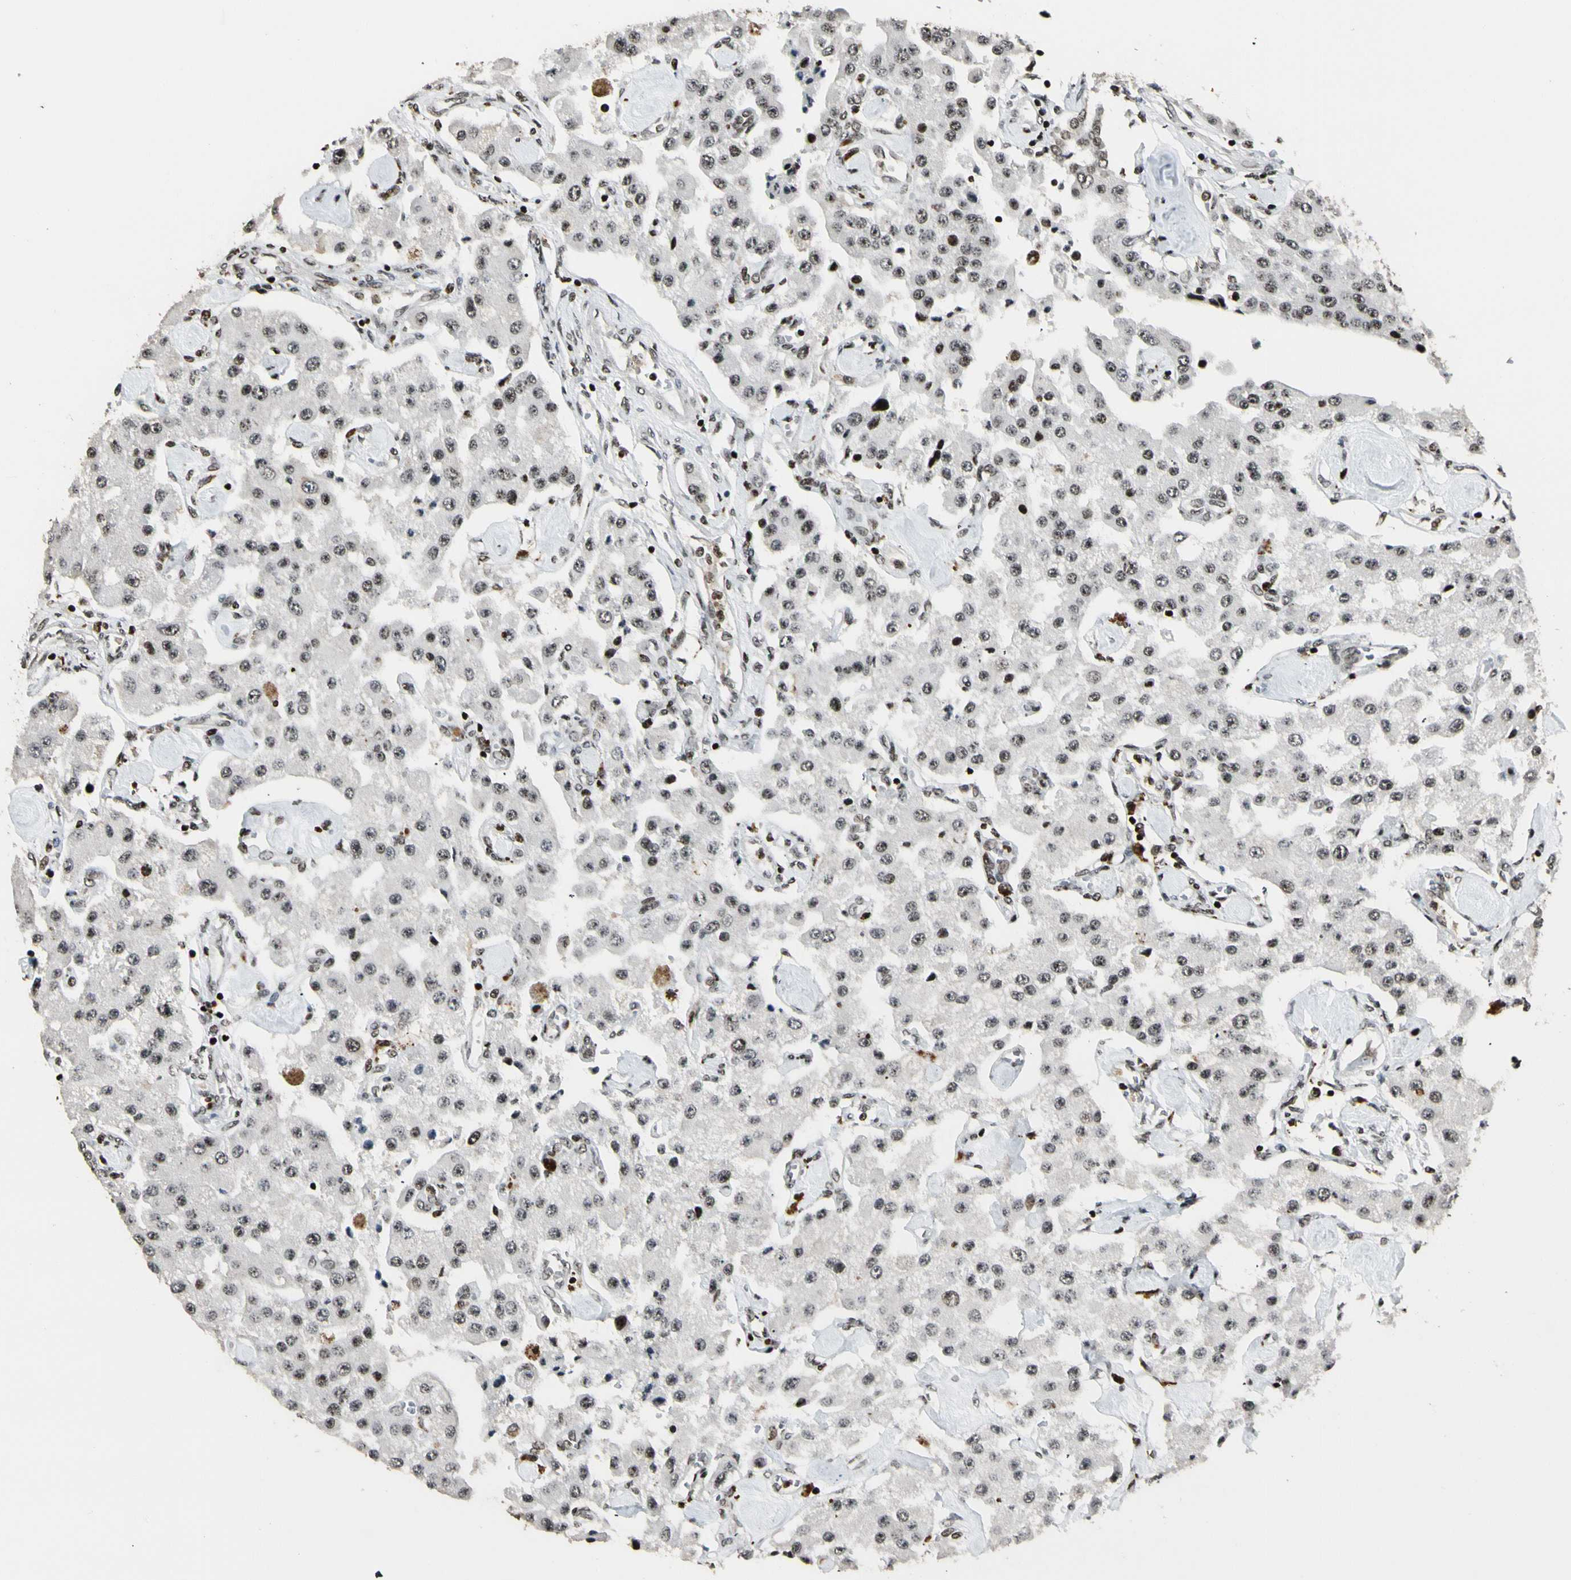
{"staining": {"intensity": "weak", "quantity": "25%-75%", "location": "nuclear"}, "tissue": "carcinoid", "cell_type": "Tumor cells", "image_type": "cancer", "snomed": [{"axis": "morphology", "description": "Carcinoid, malignant, NOS"}, {"axis": "topography", "description": "Pancreas"}], "caption": "Immunohistochemical staining of carcinoid demonstrates weak nuclear protein expression in approximately 25%-75% of tumor cells. (DAB IHC, brown staining for protein, blue staining for nuclei).", "gene": "TSHZ3", "patient": {"sex": "male", "age": 41}}